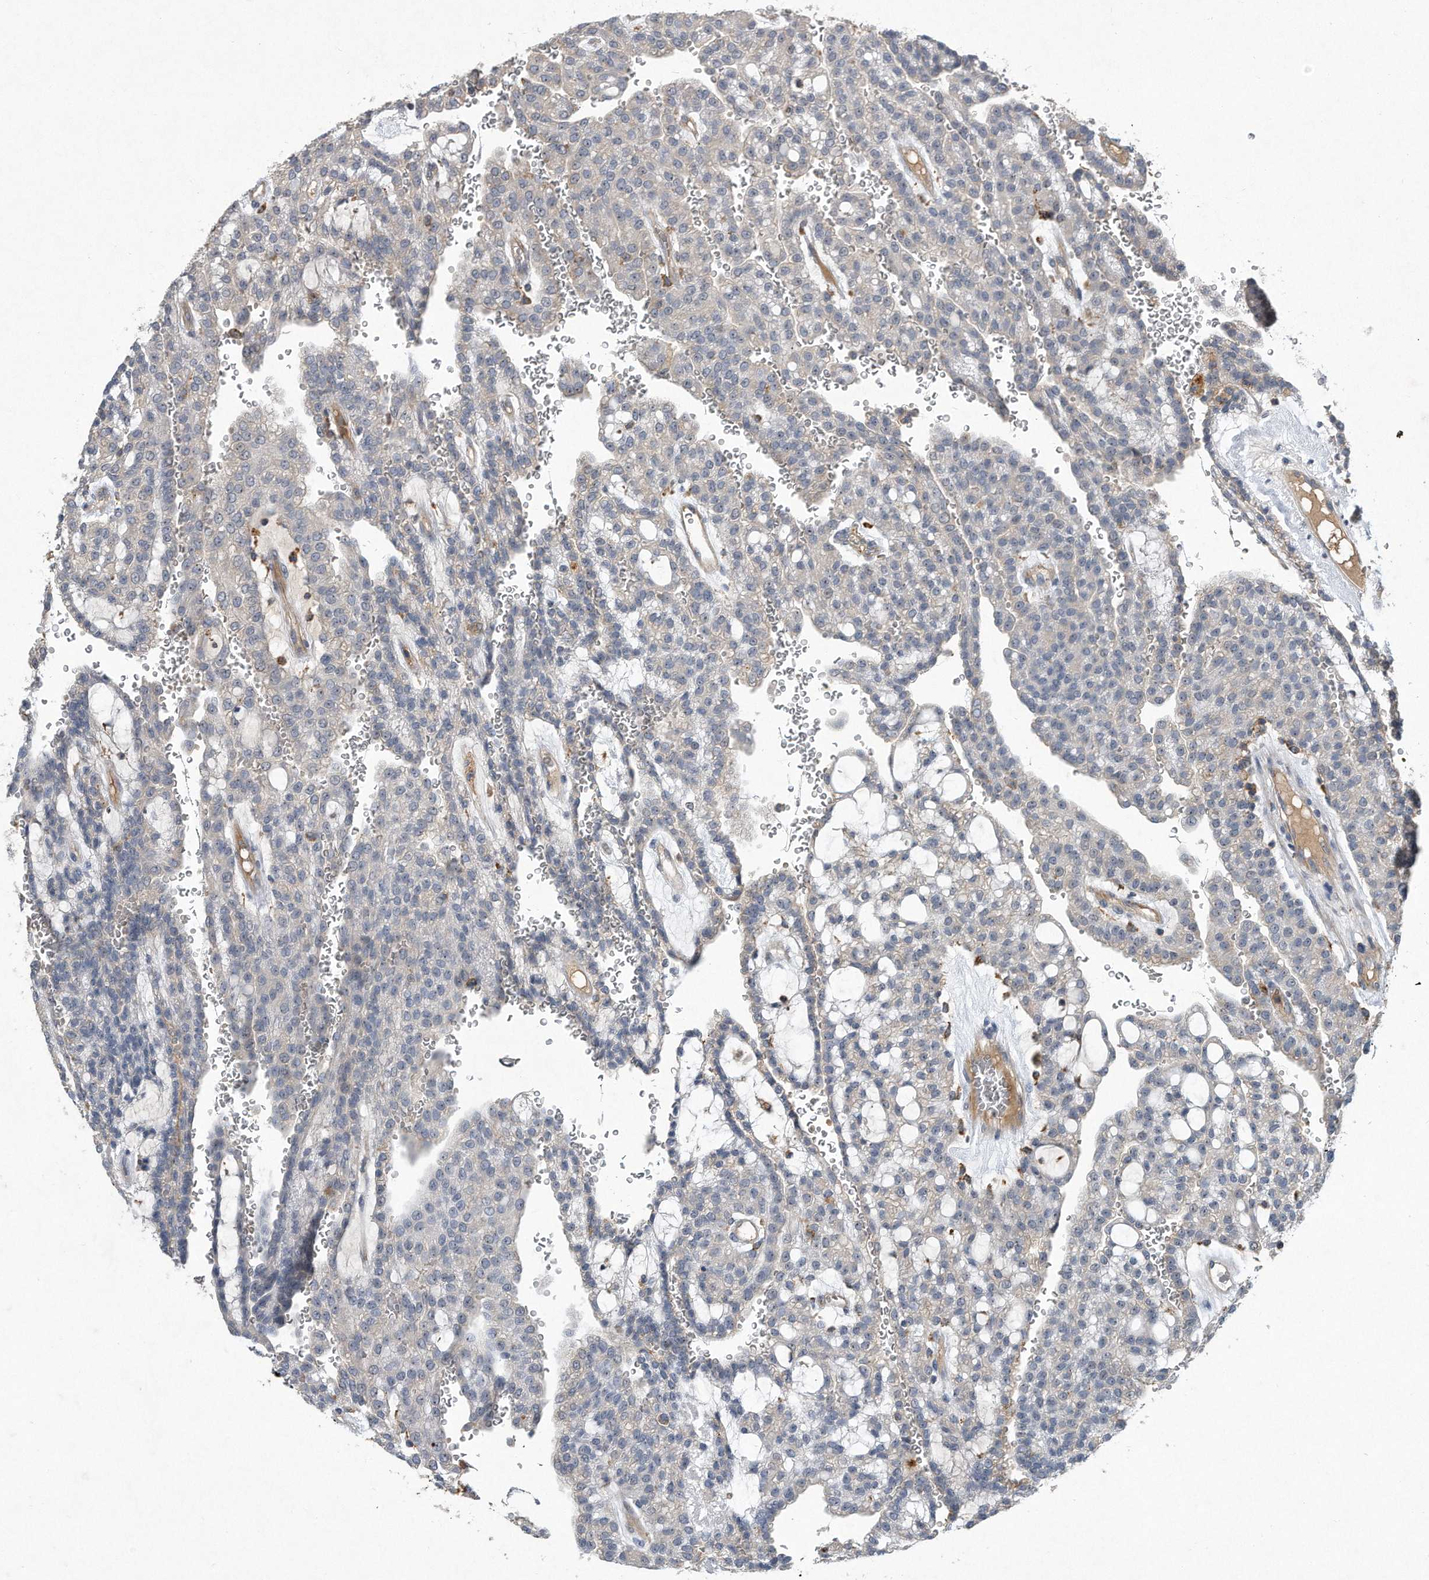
{"staining": {"intensity": "negative", "quantity": "none", "location": "none"}, "tissue": "renal cancer", "cell_type": "Tumor cells", "image_type": "cancer", "snomed": [{"axis": "morphology", "description": "Adenocarcinoma, NOS"}, {"axis": "topography", "description": "Kidney"}], "caption": "Immunohistochemistry of renal cancer demonstrates no positivity in tumor cells.", "gene": "PGBD2", "patient": {"sex": "male", "age": 63}}